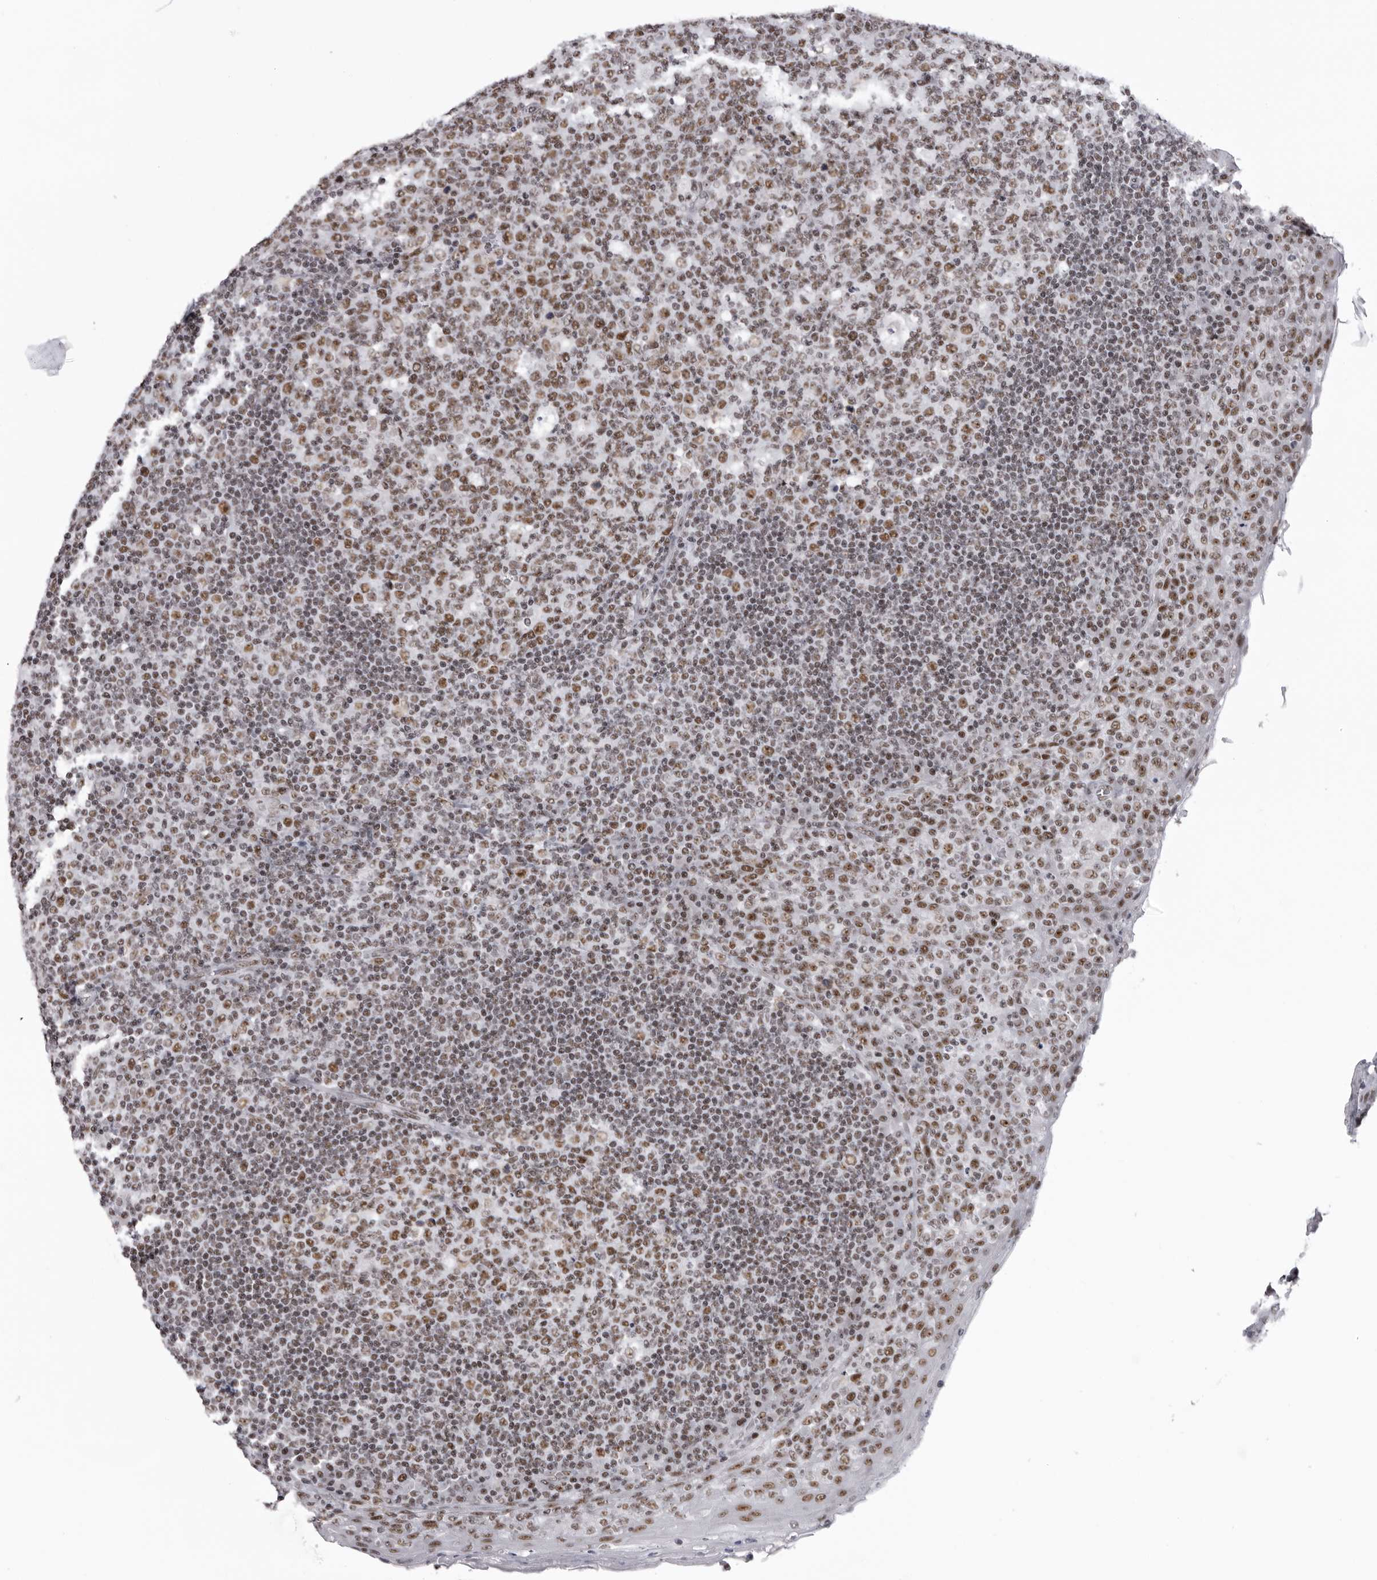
{"staining": {"intensity": "moderate", "quantity": ">75%", "location": "nuclear"}, "tissue": "tonsil", "cell_type": "Germinal center cells", "image_type": "normal", "snomed": [{"axis": "morphology", "description": "Normal tissue, NOS"}, {"axis": "topography", "description": "Tonsil"}], "caption": "Unremarkable tonsil exhibits moderate nuclear positivity in about >75% of germinal center cells (DAB (3,3'-diaminobenzidine) IHC with brightfield microscopy, high magnification)..", "gene": "DHX9", "patient": {"sex": "male", "age": 17}}